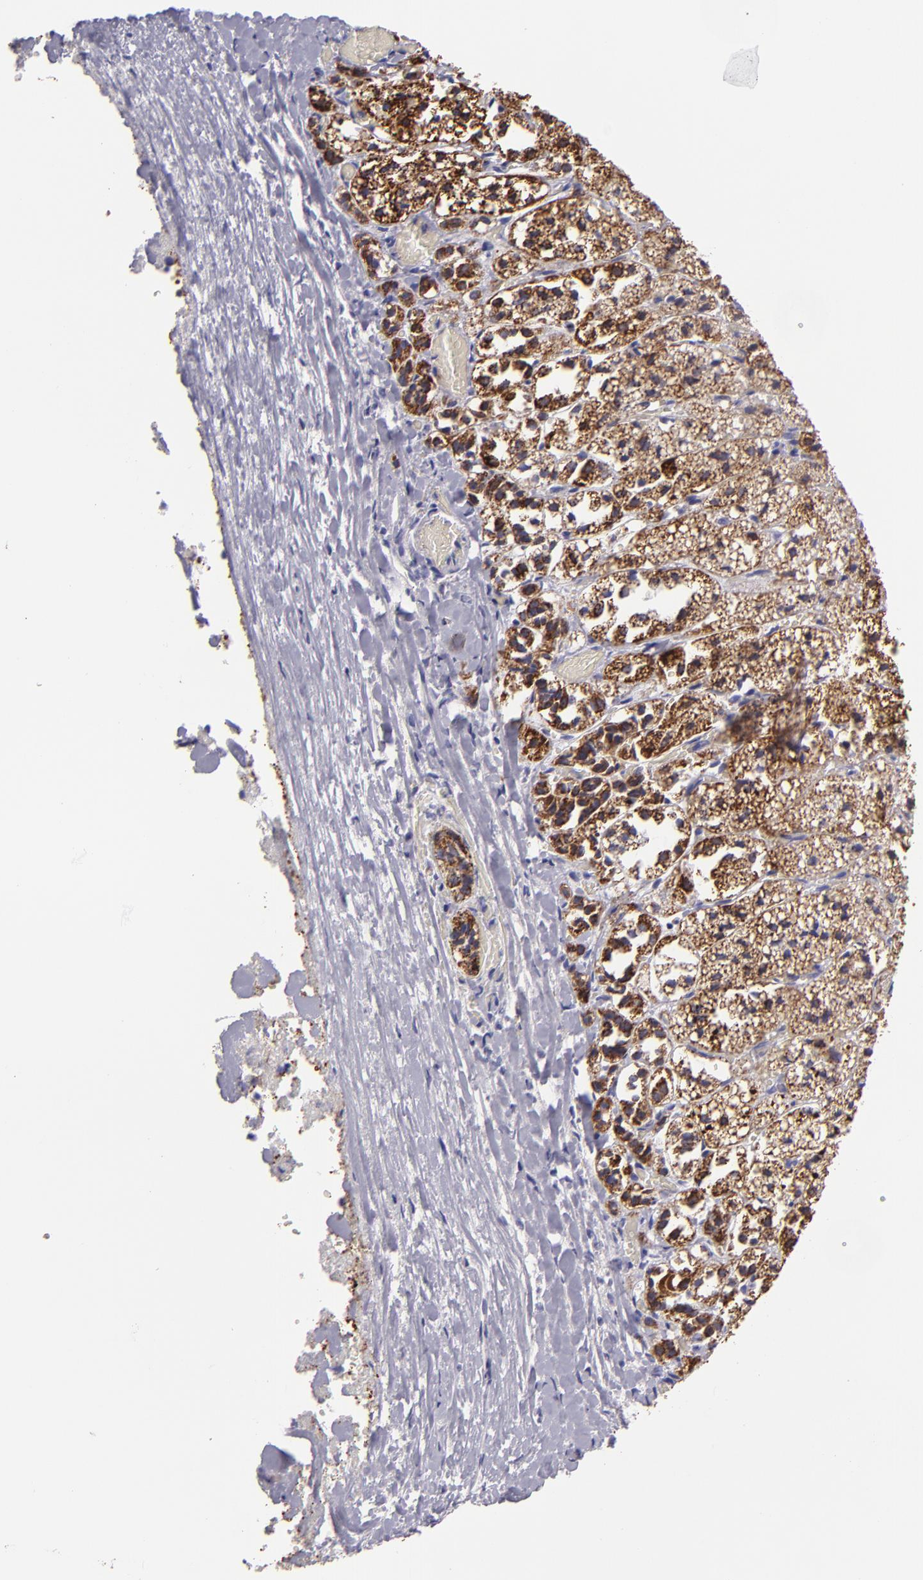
{"staining": {"intensity": "strong", "quantity": ">75%", "location": "cytoplasmic/membranous"}, "tissue": "adrenal gland", "cell_type": "Glandular cells", "image_type": "normal", "snomed": [{"axis": "morphology", "description": "Normal tissue, NOS"}, {"axis": "topography", "description": "Adrenal gland"}], "caption": "Immunohistochemical staining of normal adrenal gland displays high levels of strong cytoplasmic/membranous staining in about >75% of glandular cells.", "gene": "HSPD1", "patient": {"sex": "female", "age": 44}}